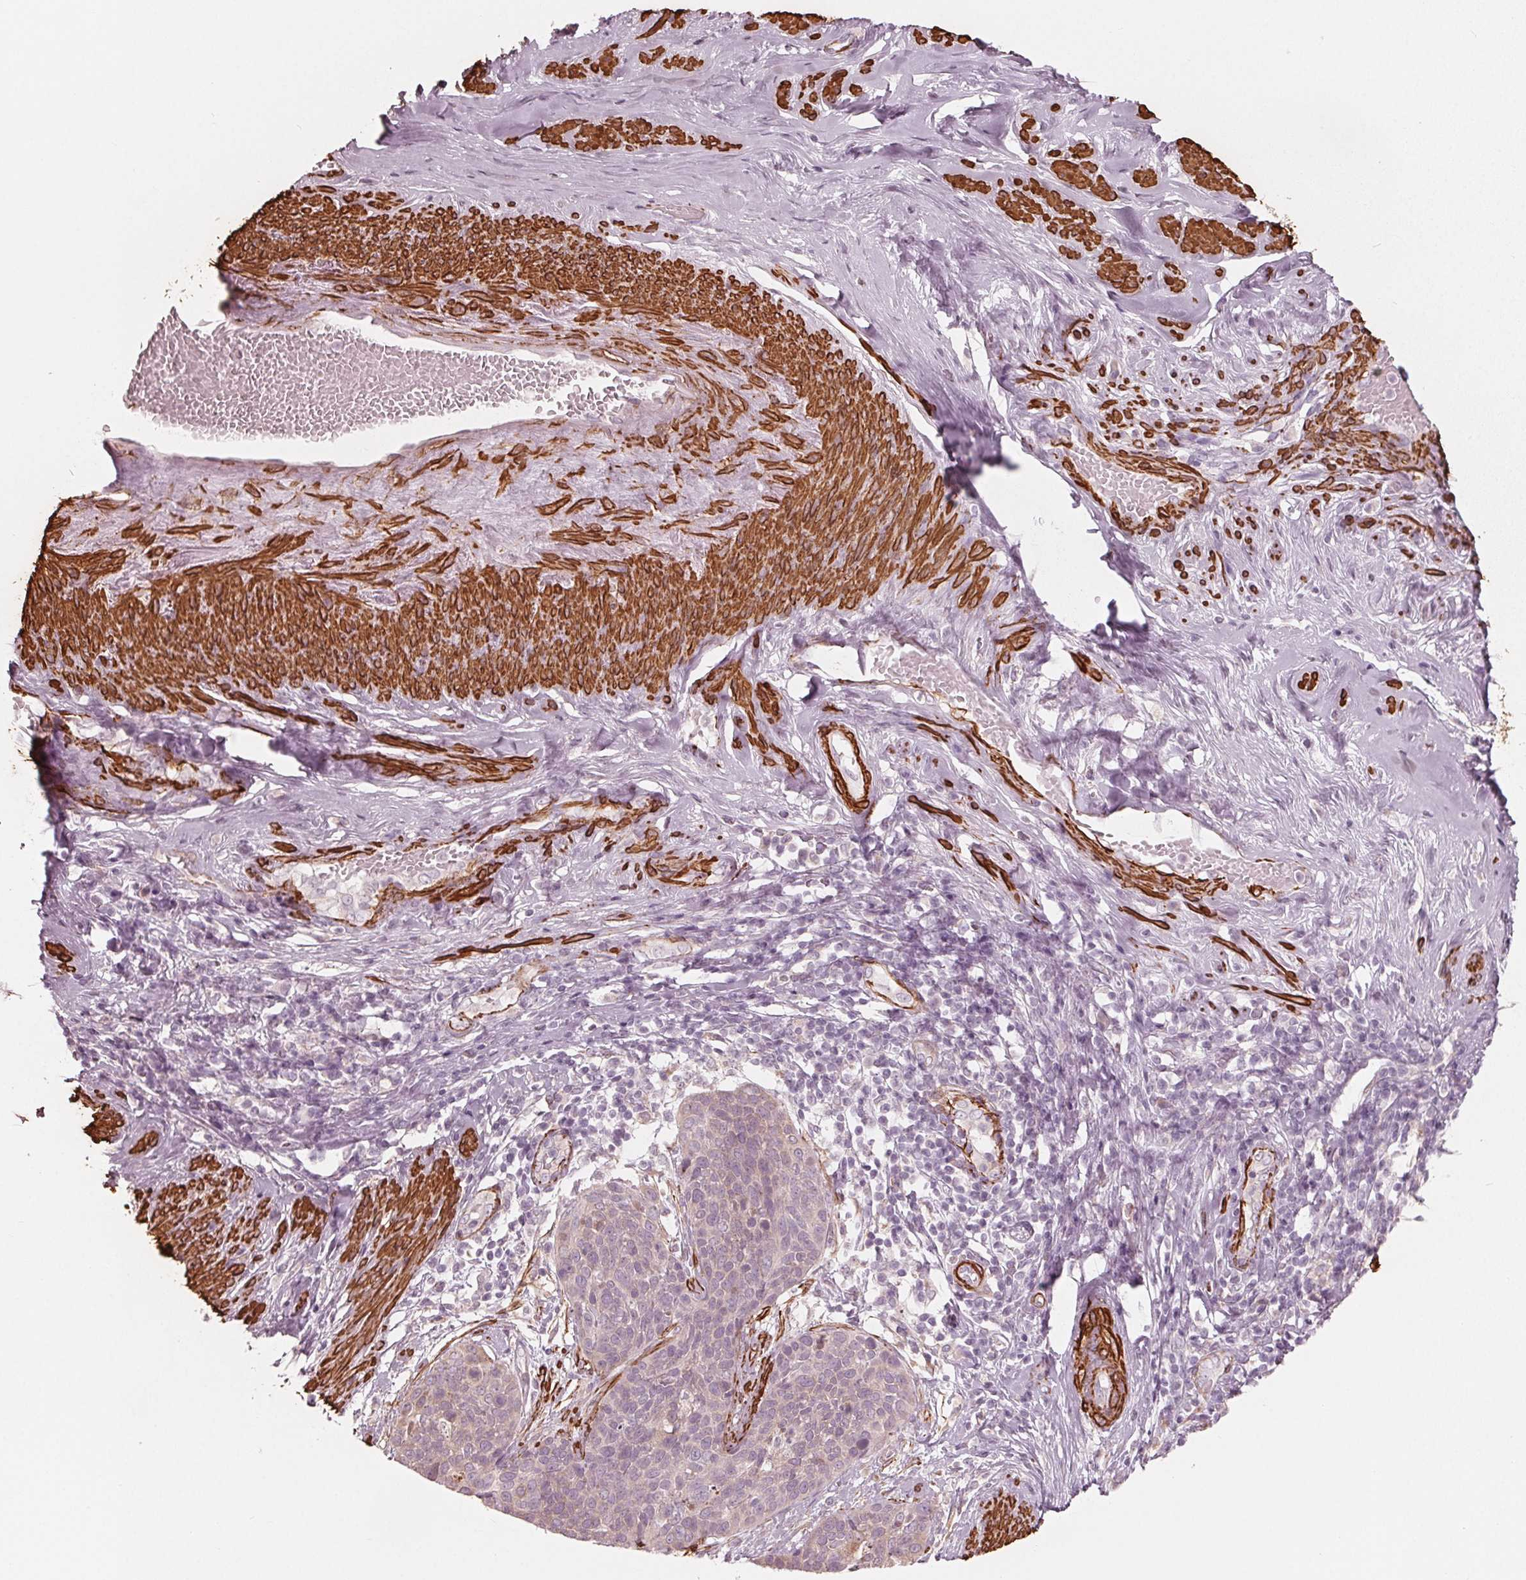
{"staining": {"intensity": "negative", "quantity": "none", "location": "none"}, "tissue": "cervical cancer", "cell_type": "Tumor cells", "image_type": "cancer", "snomed": [{"axis": "morphology", "description": "Squamous cell carcinoma, NOS"}, {"axis": "topography", "description": "Cervix"}], "caption": "Tumor cells are negative for protein expression in human cervical squamous cell carcinoma.", "gene": "MIER3", "patient": {"sex": "female", "age": 69}}